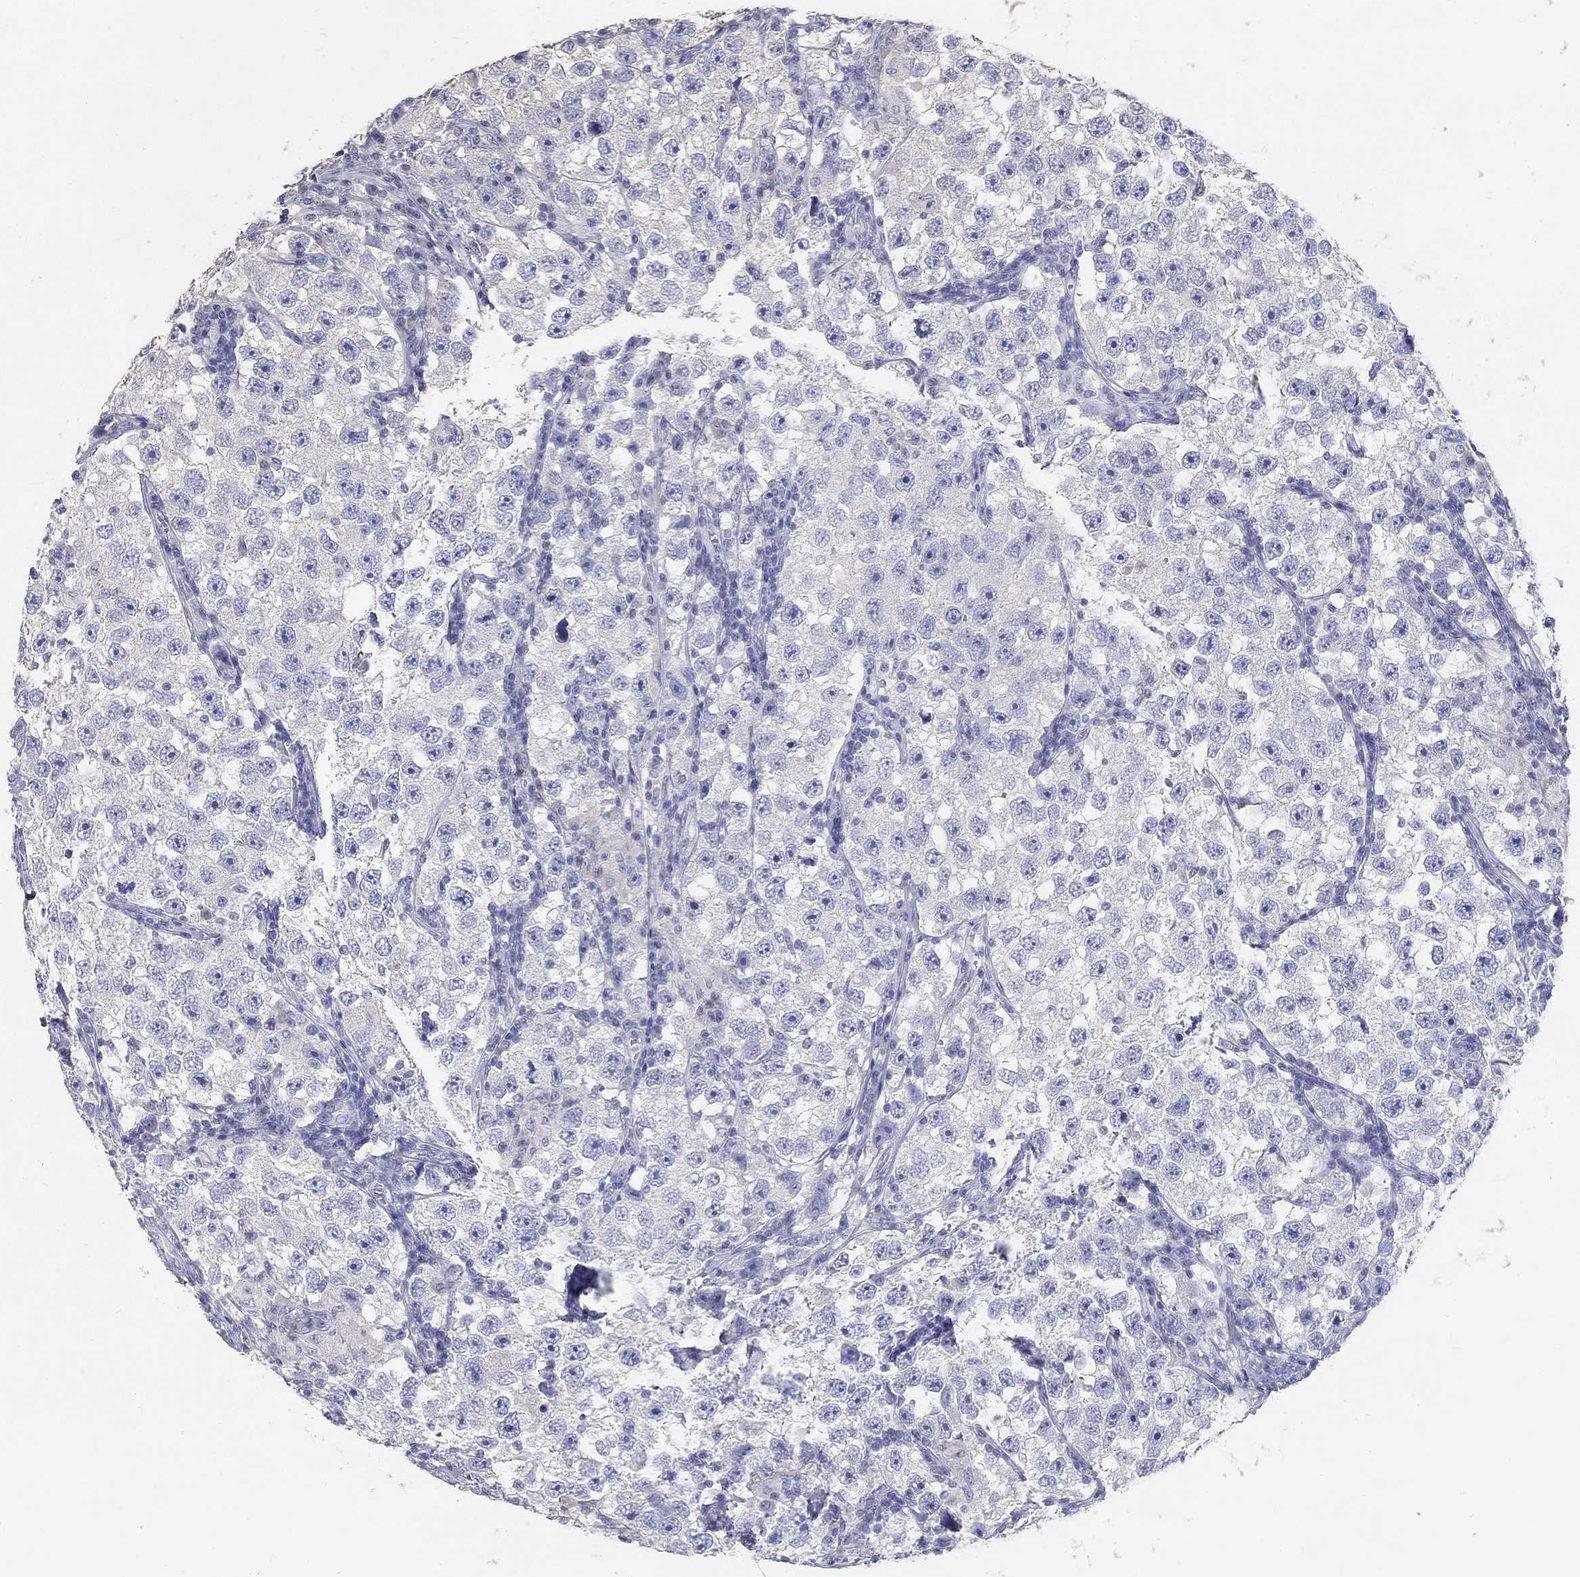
{"staining": {"intensity": "negative", "quantity": "none", "location": "none"}, "tissue": "testis cancer", "cell_type": "Tumor cells", "image_type": "cancer", "snomed": [{"axis": "morphology", "description": "Seminoma, NOS"}, {"axis": "topography", "description": "Testis"}], "caption": "Tumor cells show no significant expression in testis cancer.", "gene": "FGF2", "patient": {"sex": "male", "age": 26}}